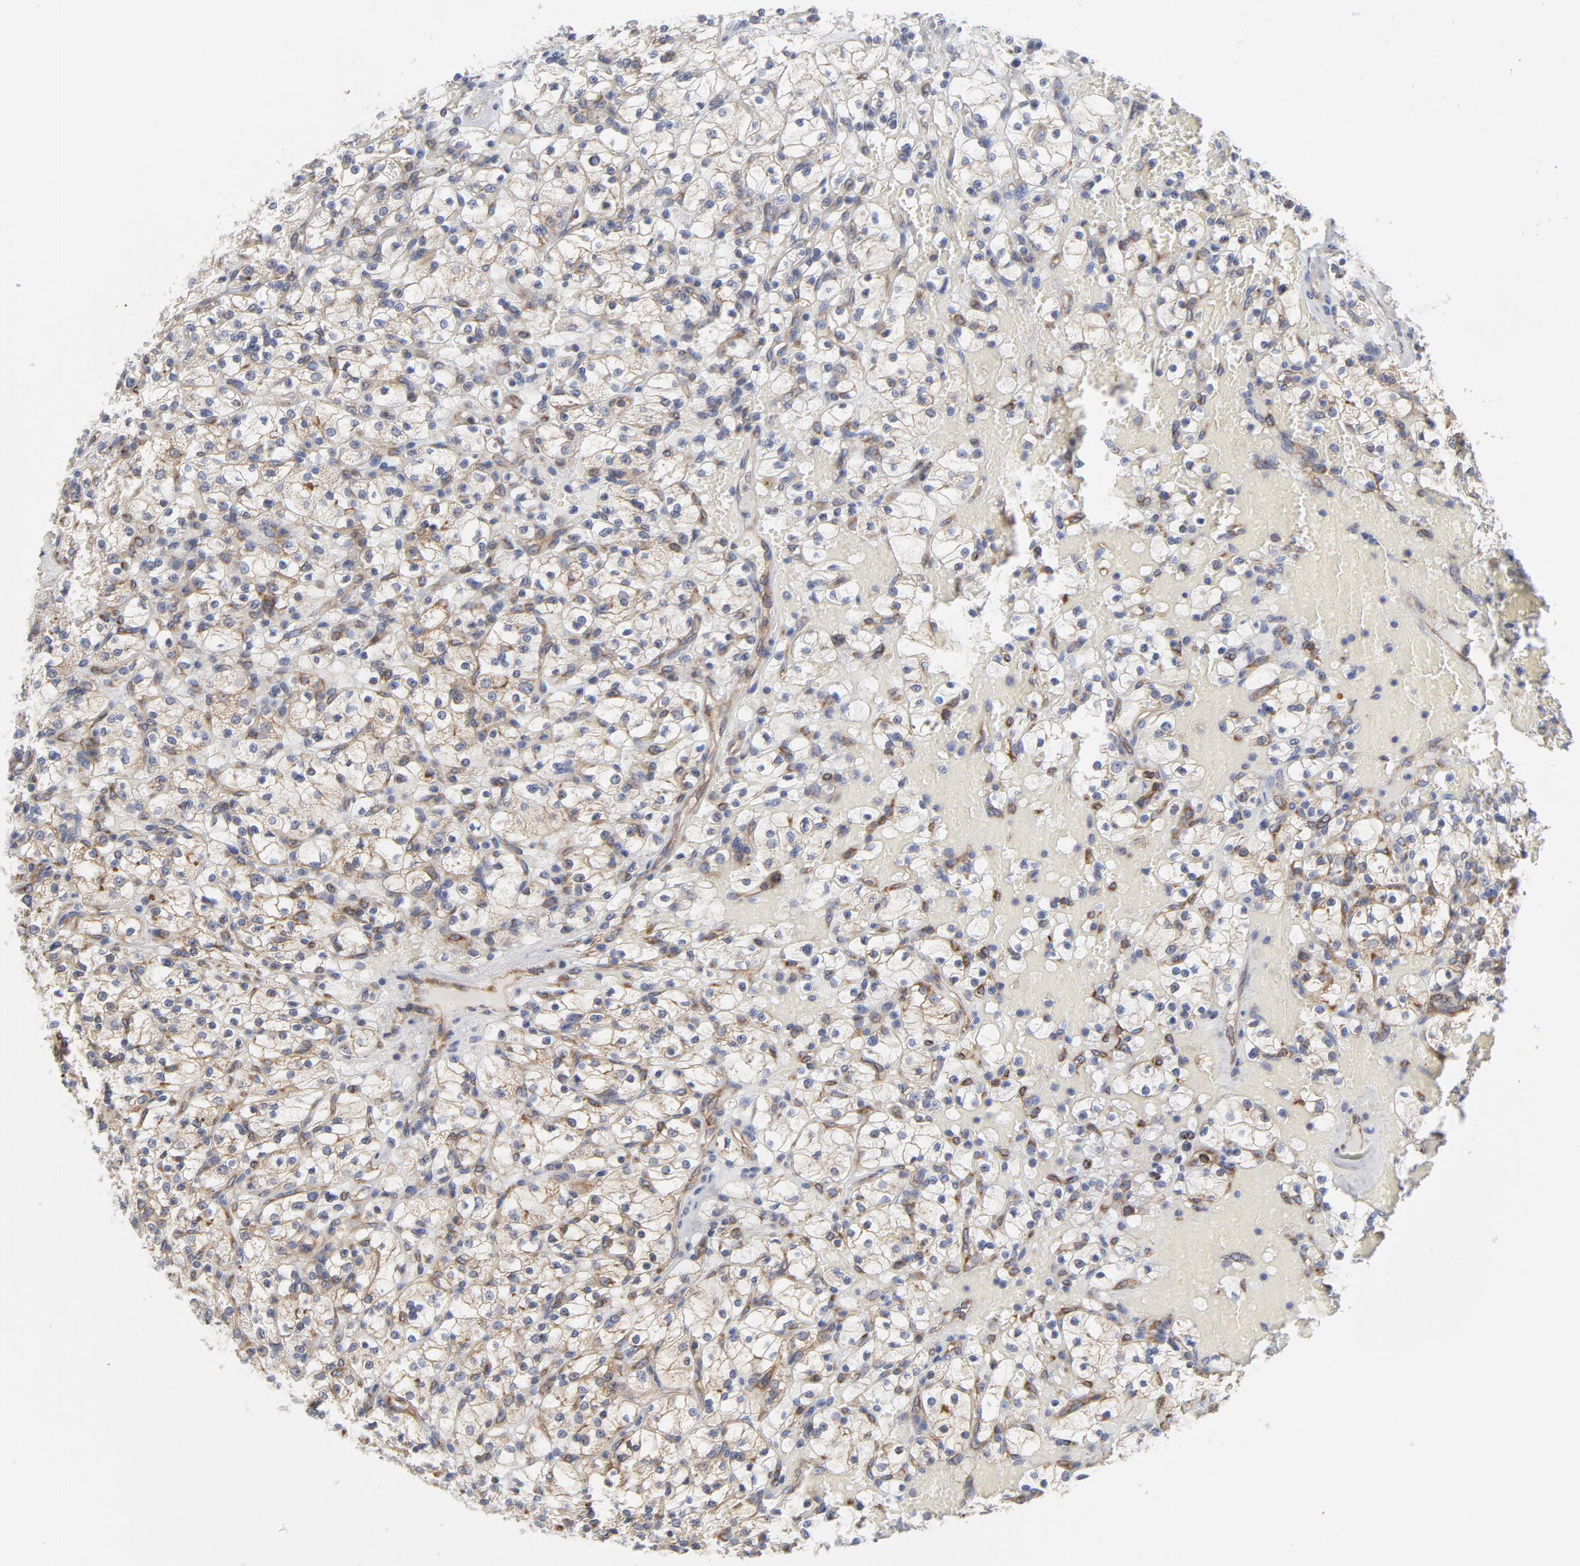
{"staining": {"intensity": "weak", "quantity": "25%-75%", "location": "cytoplasmic/membranous"}, "tissue": "renal cancer", "cell_type": "Tumor cells", "image_type": "cancer", "snomed": [{"axis": "morphology", "description": "Adenocarcinoma, NOS"}, {"axis": "topography", "description": "Kidney"}], "caption": "Human adenocarcinoma (renal) stained with a protein marker displays weak staining in tumor cells.", "gene": "OXA1L", "patient": {"sex": "female", "age": 83}}